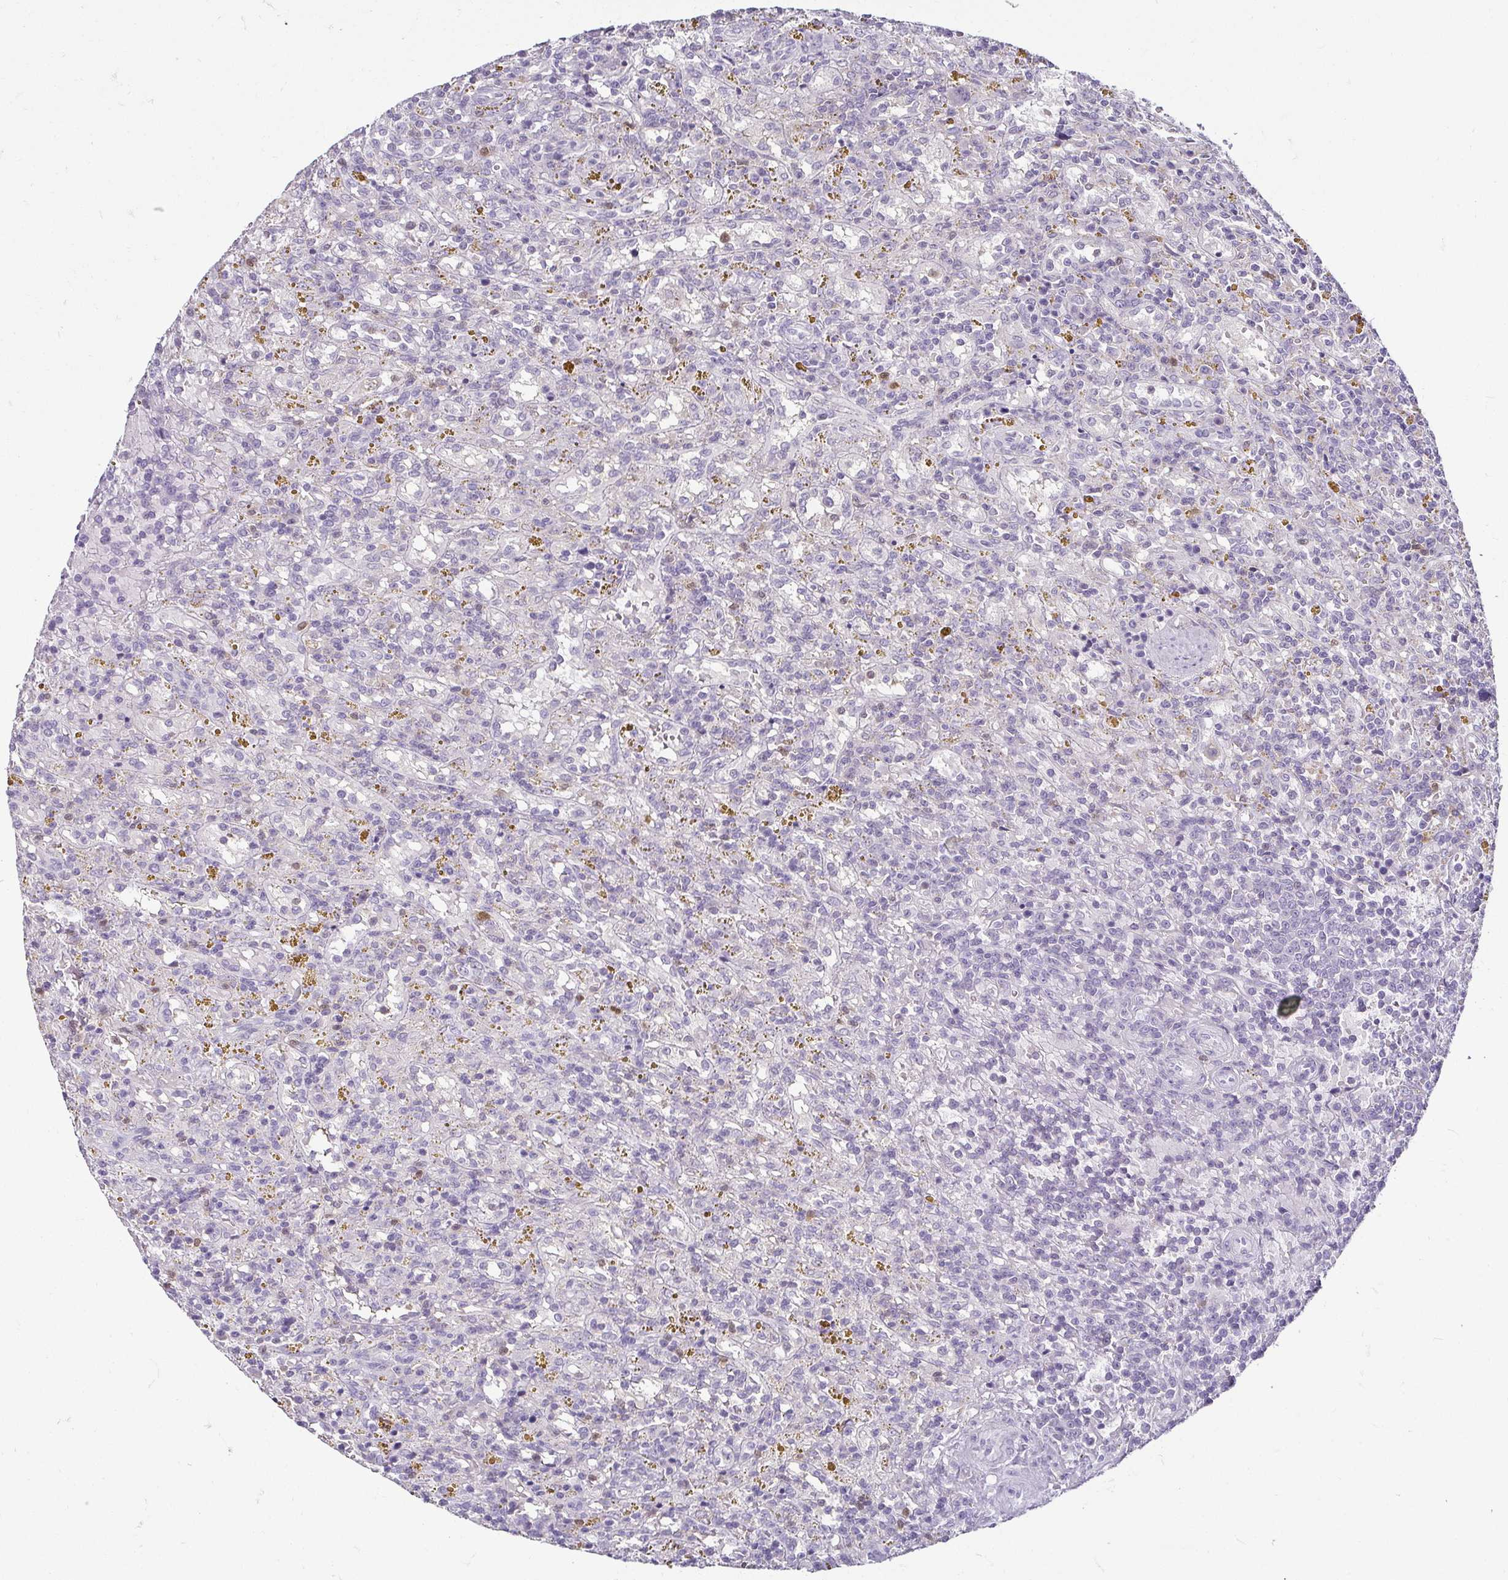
{"staining": {"intensity": "negative", "quantity": "none", "location": "none"}, "tissue": "lymphoma", "cell_type": "Tumor cells", "image_type": "cancer", "snomed": [{"axis": "morphology", "description": "Malignant lymphoma, non-Hodgkin's type, Low grade"}, {"axis": "topography", "description": "Spleen"}], "caption": "Human low-grade malignant lymphoma, non-Hodgkin's type stained for a protein using immunohistochemistry demonstrates no positivity in tumor cells.", "gene": "HOPX", "patient": {"sex": "female", "age": 65}}